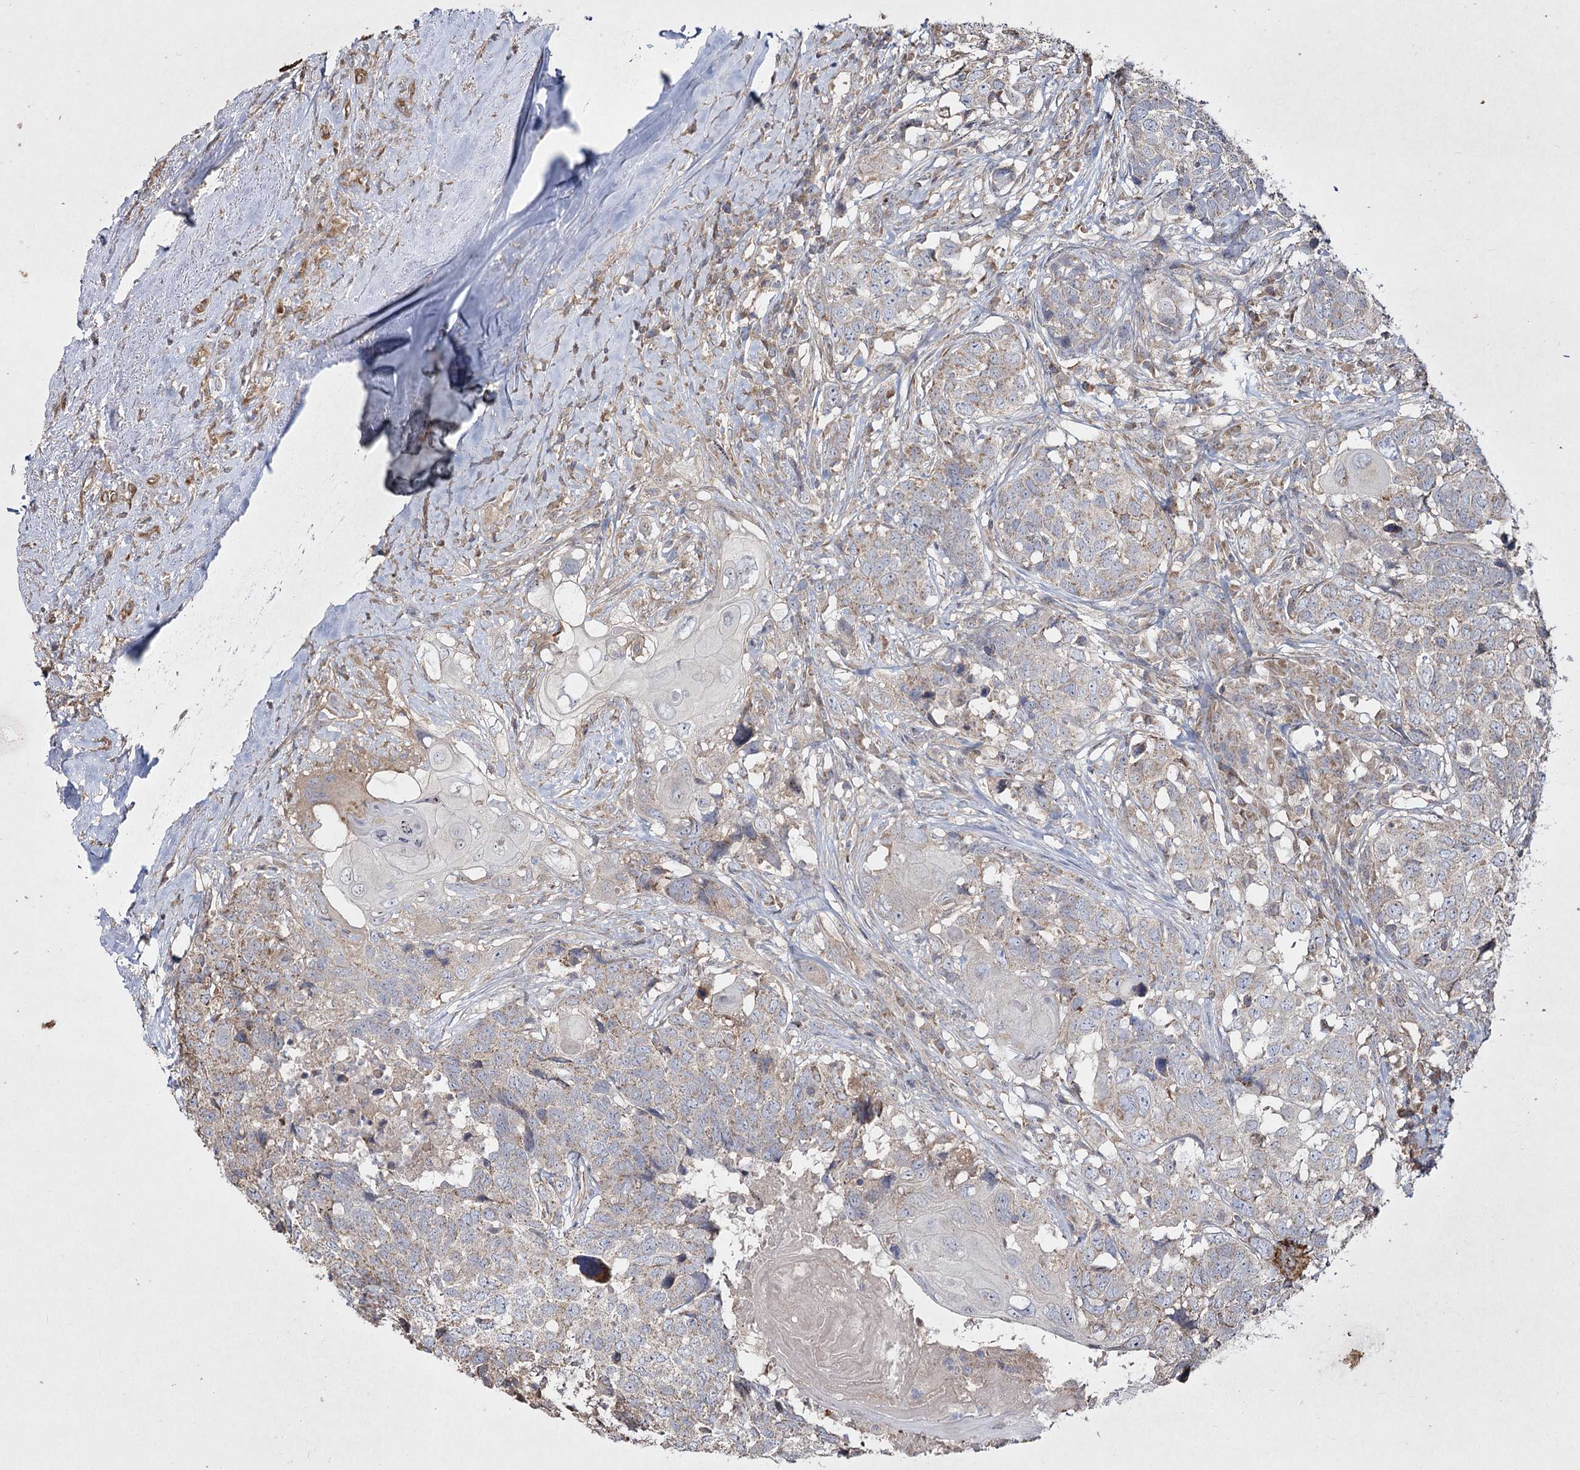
{"staining": {"intensity": "weak", "quantity": ">75%", "location": "cytoplasmic/membranous"}, "tissue": "head and neck cancer", "cell_type": "Tumor cells", "image_type": "cancer", "snomed": [{"axis": "morphology", "description": "Squamous cell carcinoma, NOS"}, {"axis": "topography", "description": "Head-Neck"}], "caption": "Immunohistochemical staining of head and neck squamous cell carcinoma shows low levels of weak cytoplasmic/membranous staining in about >75% of tumor cells.", "gene": "SH3TC1", "patient": {"sex": "male", "age": 66}}